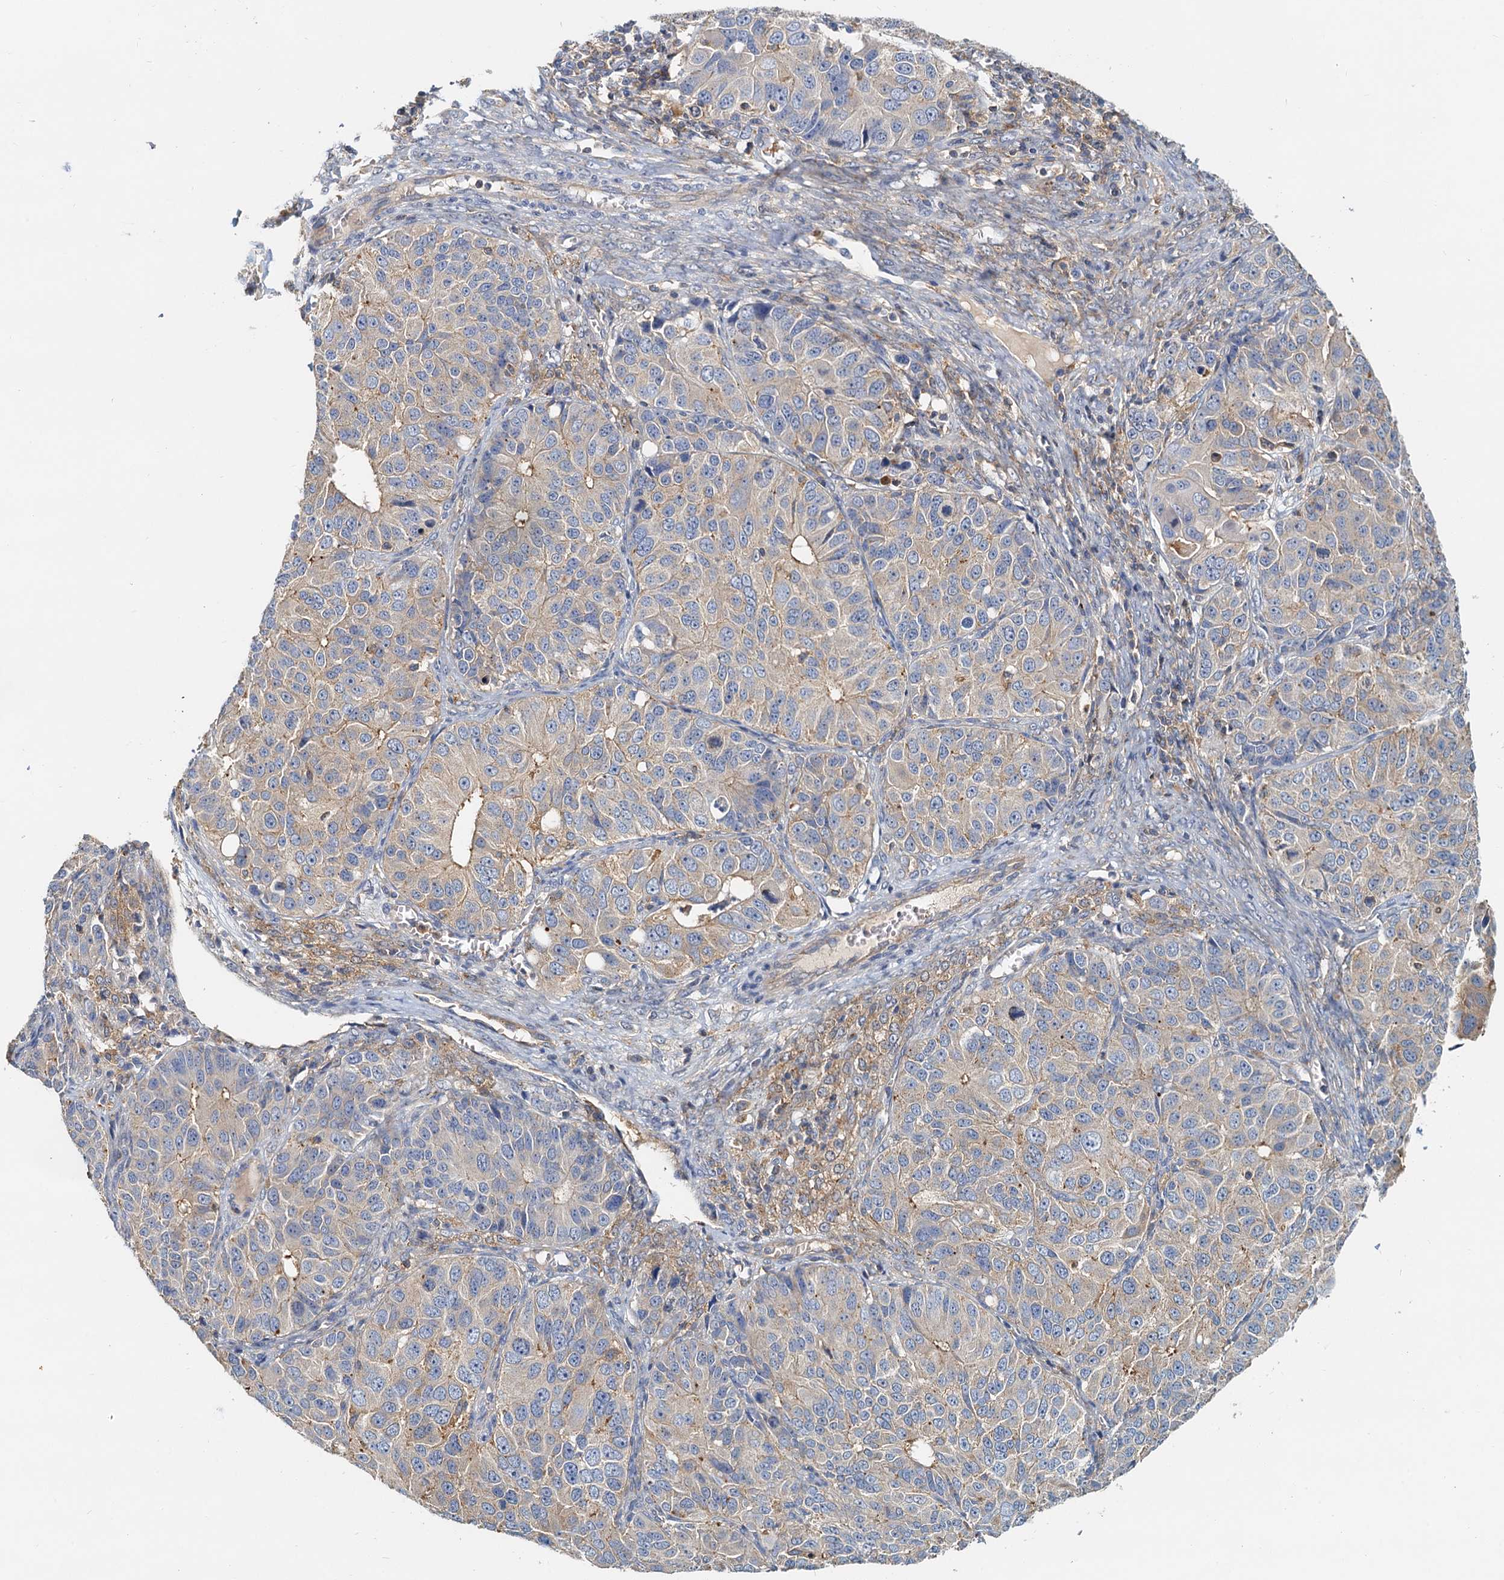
{"staining": {"intensity": "weak", "quantity": "25%-75%", "location": "cytoplasmic/membranous"}, "tissue": "ovarian cancer", "cell_type": "Tumor cells", "image_type": "cancer", "snomed": [{"axis": "morphology", "description": "Carcinoma, endometroid"}, {"axis": "topography", "description": "Ovary"}], "caption": "Weak cytoplasmic/membranous protein expression is seen in about 25%-75% of tumor cells in ovarian endometroid carcinoma. Using DAB (3,3'-diaminobenzidine) (brown) and hematoxylin (blue) stains, captured at high magnification using brightfield microscopy.", "gene": "TOLLIP", "patient": {"sex": "female", "age": 51}}